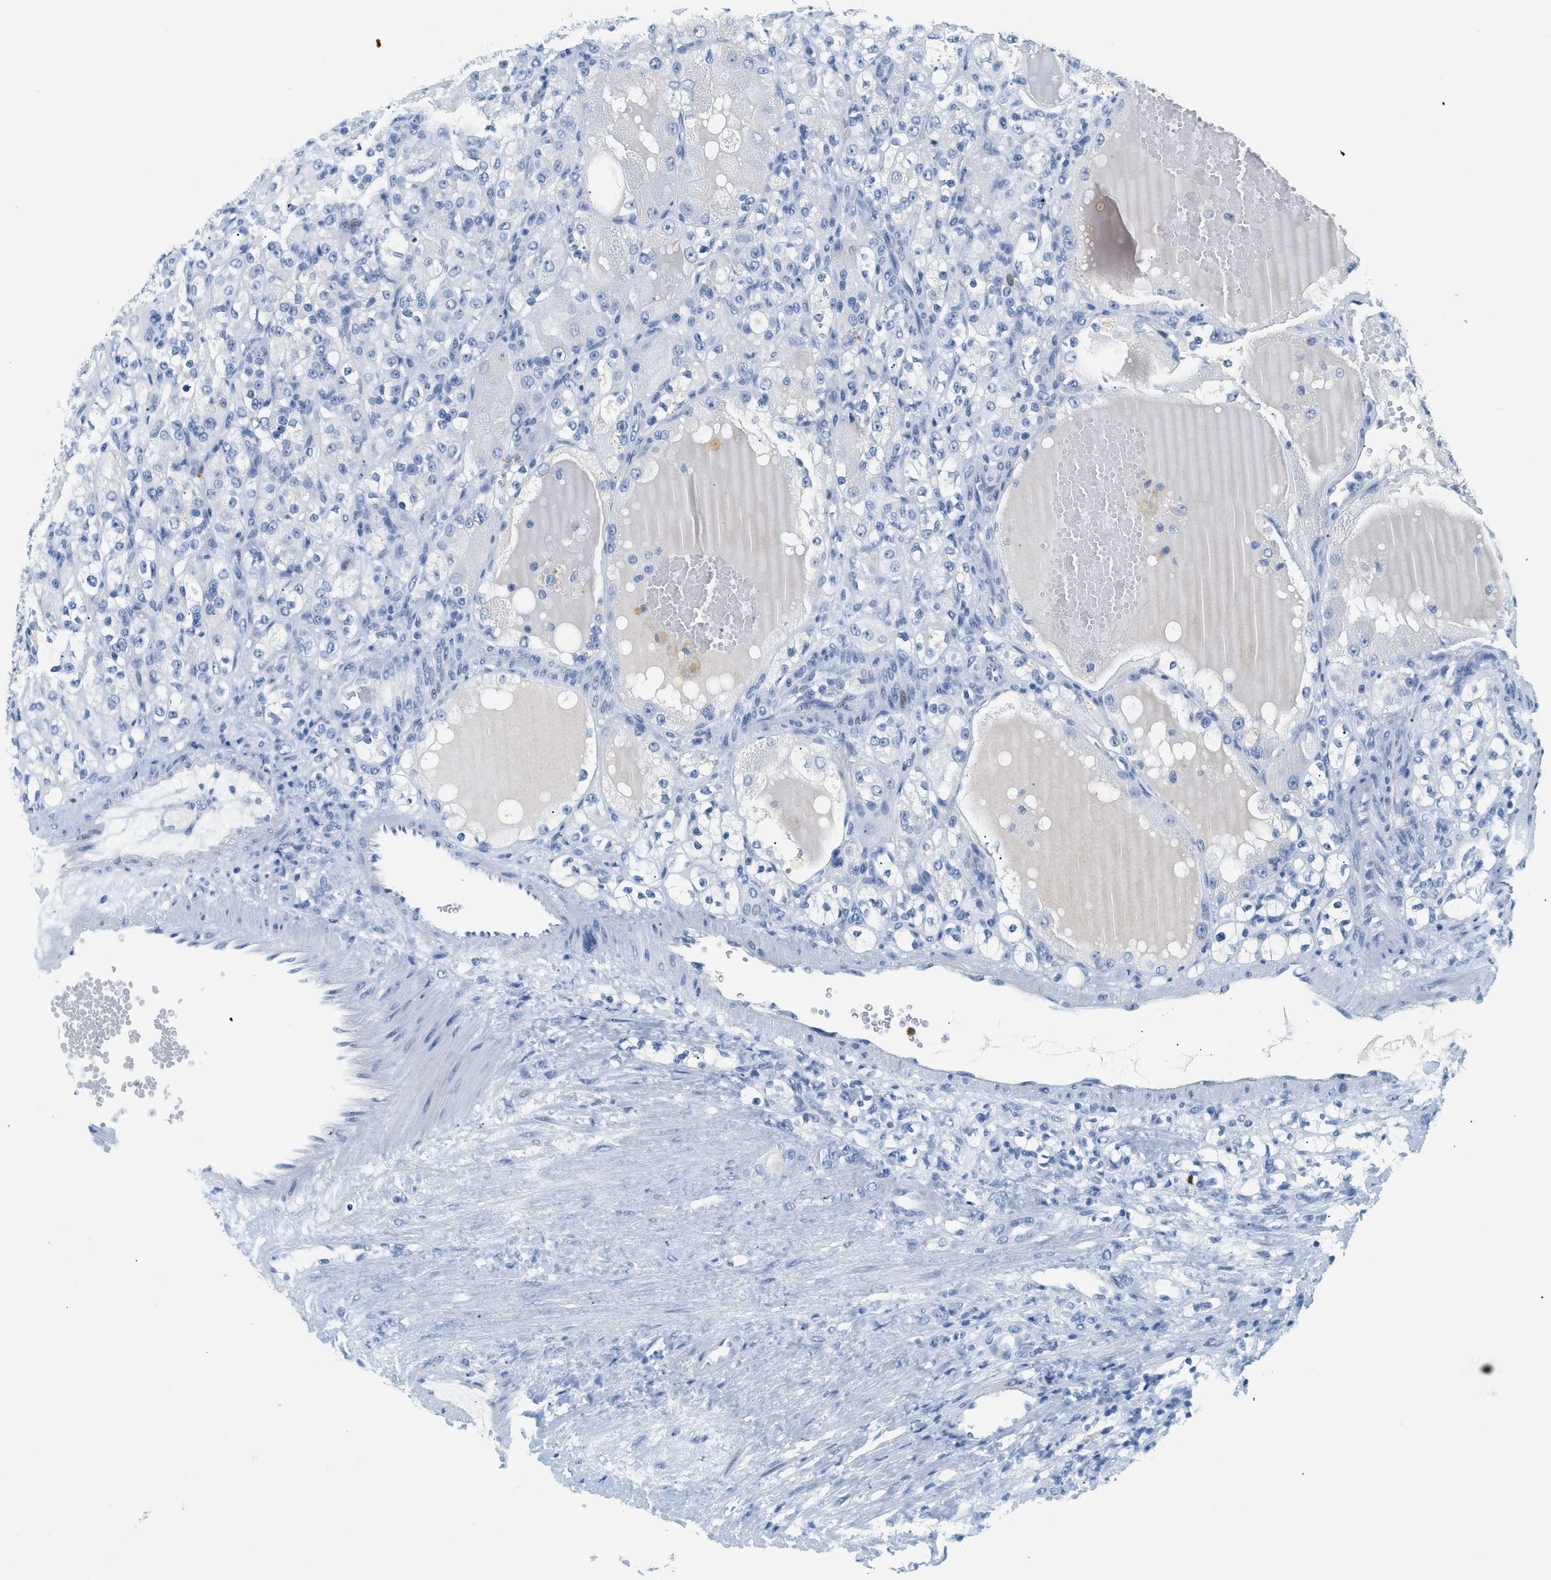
{"staining": {"intensity": "negative", "quantity": "none", "location": "none"}, "tissue": "renal cancer", "cell_type": "Tumor cells", "image_type": "cancer", "snomed": [{"axis": "morphology", "description": "Normal tissue, NOS"}, {"axis": "morphology", "description": "Adenocarcinoma, NOS"}, {"axis": "topography", "description": "Kidney"}], "caption": "Human renal cancer stained for a protein using IHC demonstrates no staining in tumor cells.", "gene": "LCN2", "patient": {"sex": "male", "age": 61}}